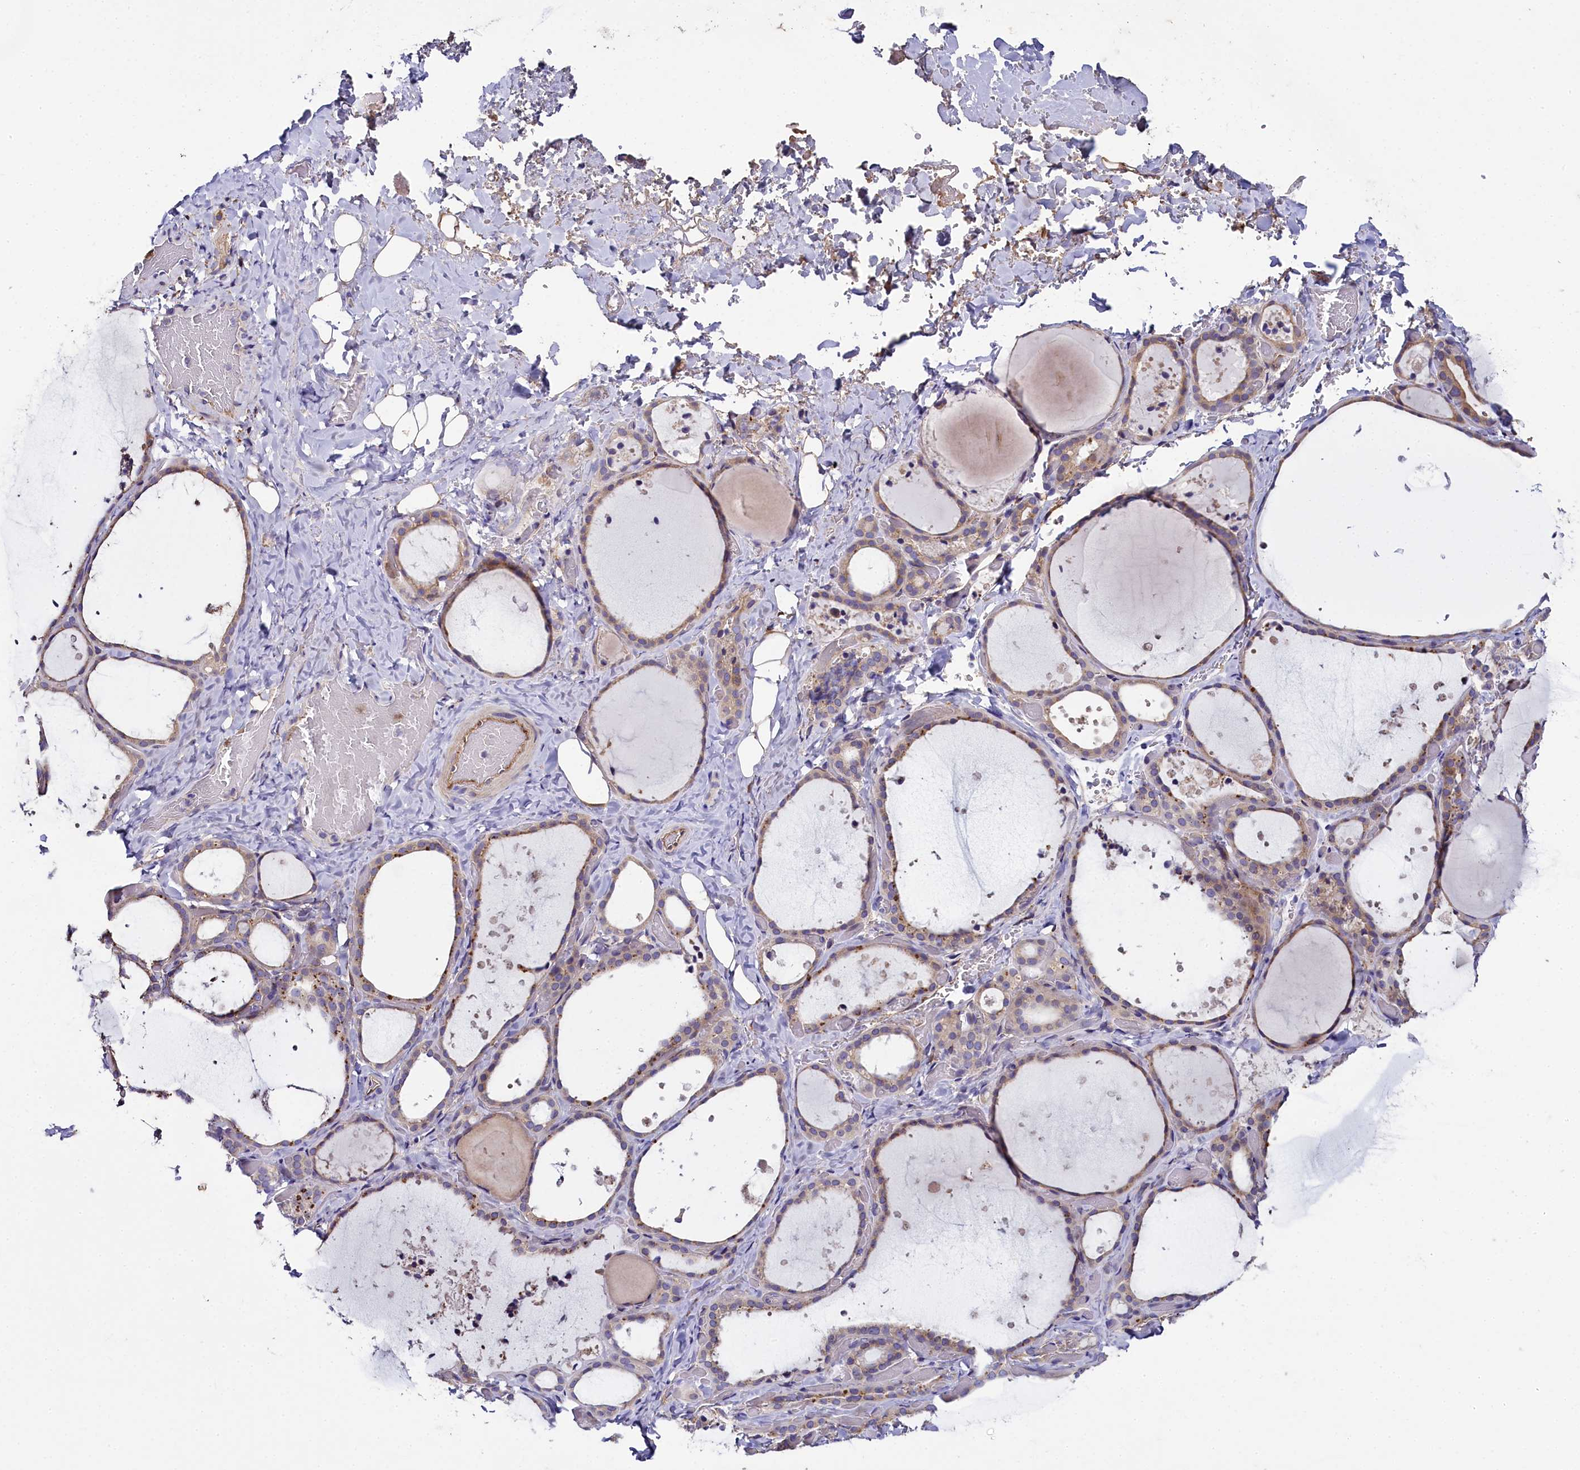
{"staining": {"intensity": "weak", "quantity": "25%-75%", "location": "cytoplasmic/membranous"}, "tissue": "thyroid gland", "cell_type": "Glandular cells", "image_type": "normal", "snomed": [{"axis": "morphology", "description": "Normal tissue, NOS"}, {"axis": "topography", "description": "Thyroid gland"}], "caption": "A photomicrograph of human thyroid gland stained for a protein reveals weak cytoplasmic/membranous brown staining in glandular cells.", "gene": "MRC2", "patient": {"sex": "female", "age": 44}}